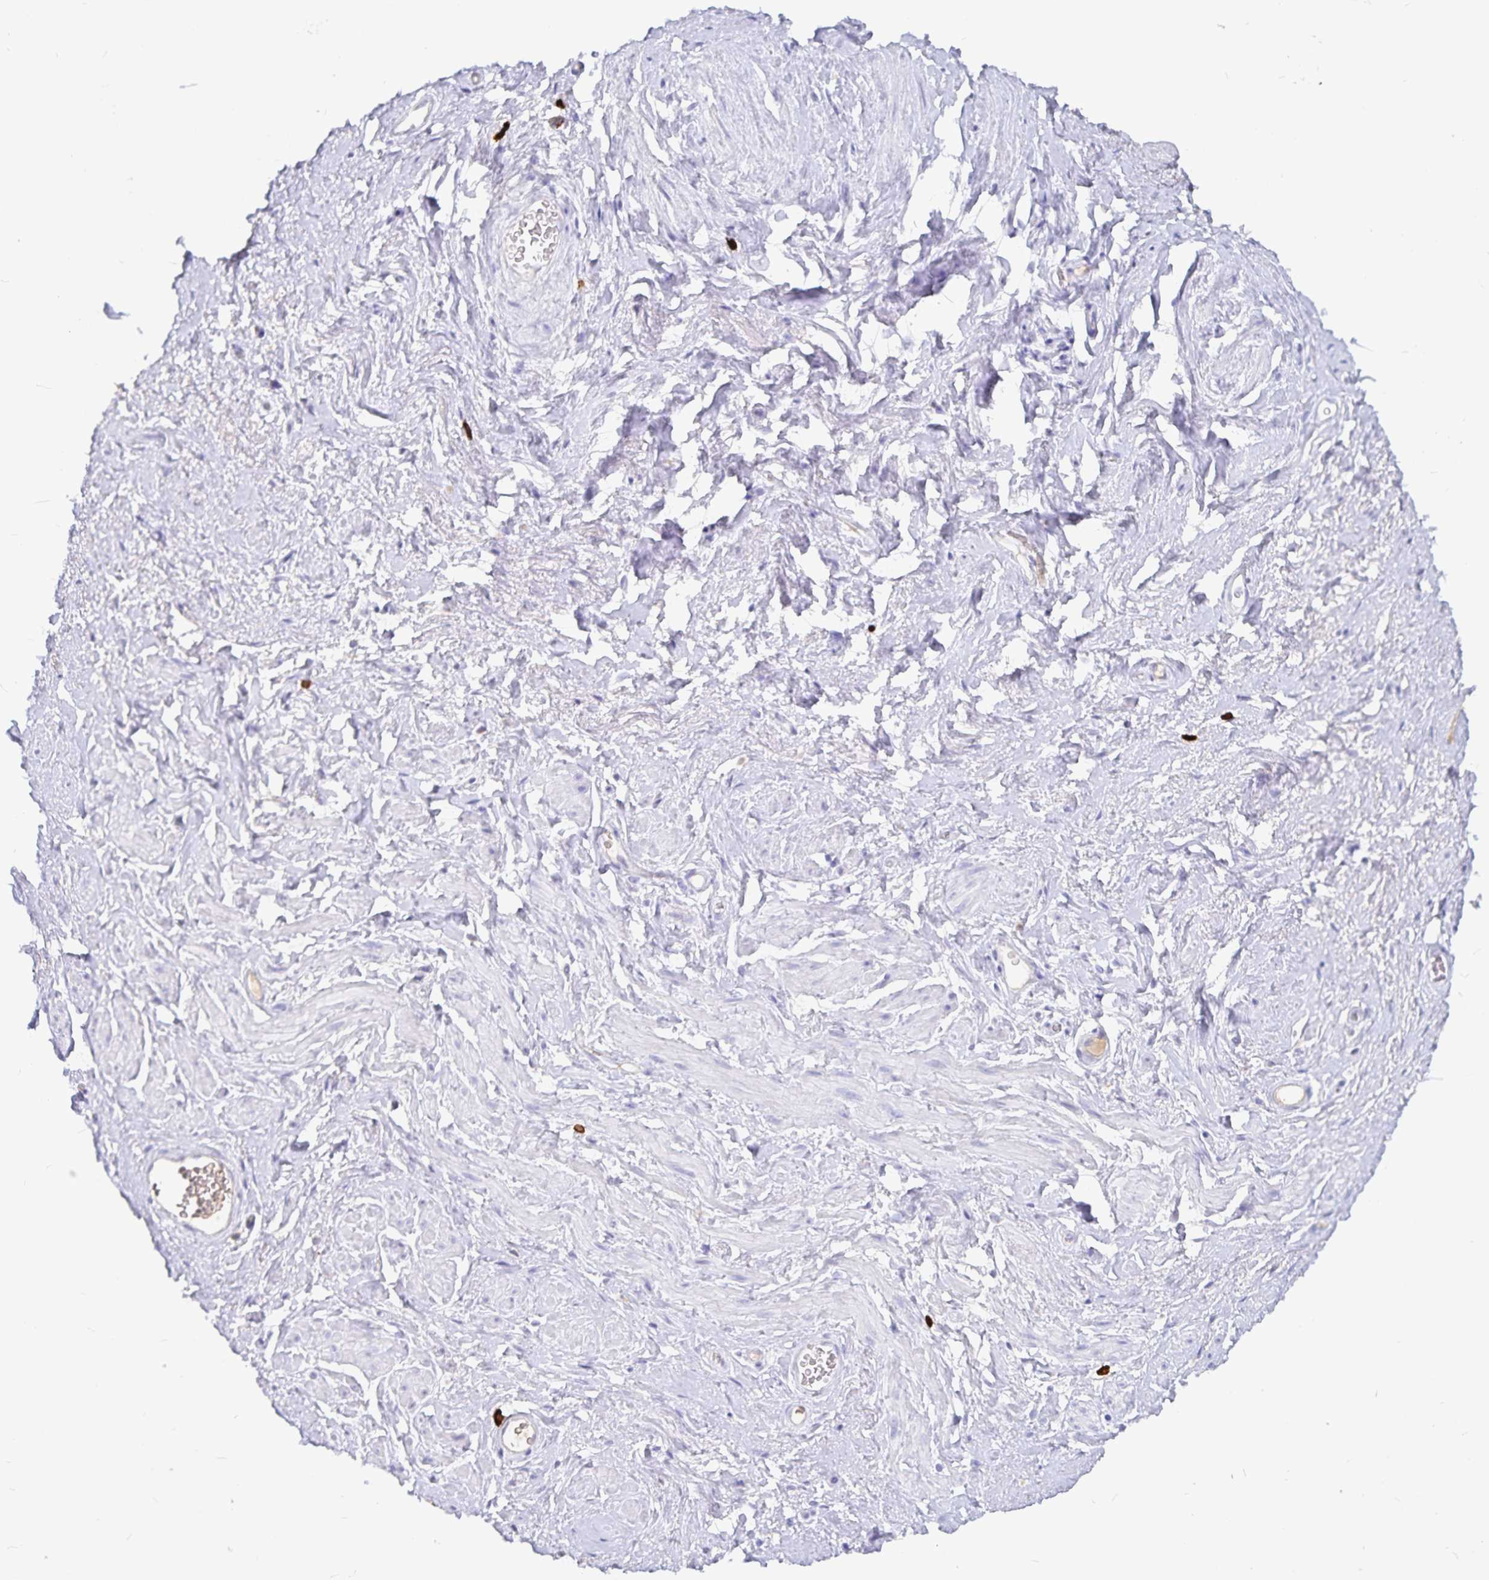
{"staining": {"intensity": "negative", "quantity": "none", "location": "none"}, "tissue": "soft tissue", "cell_type": "Fibroblasts", "image_type": "normal", "snomed": [{"axis": "morphology", "description": "Normal tissue, NOS"}, {"axis": "topography", "description": "Vagina"}, {"axis": "topography", "description": "Peripheral nerve tissue"}], "caption": "Immunohistochemical staining of benign human soft tissue exhibits no significant staining in fibroblasts. The staining is performed using DAB brown chromogen with nuclei counter-stained in using hematoxylin.", "gene": "PKHD1", "patient": {"sex": "female", "age": 71}}